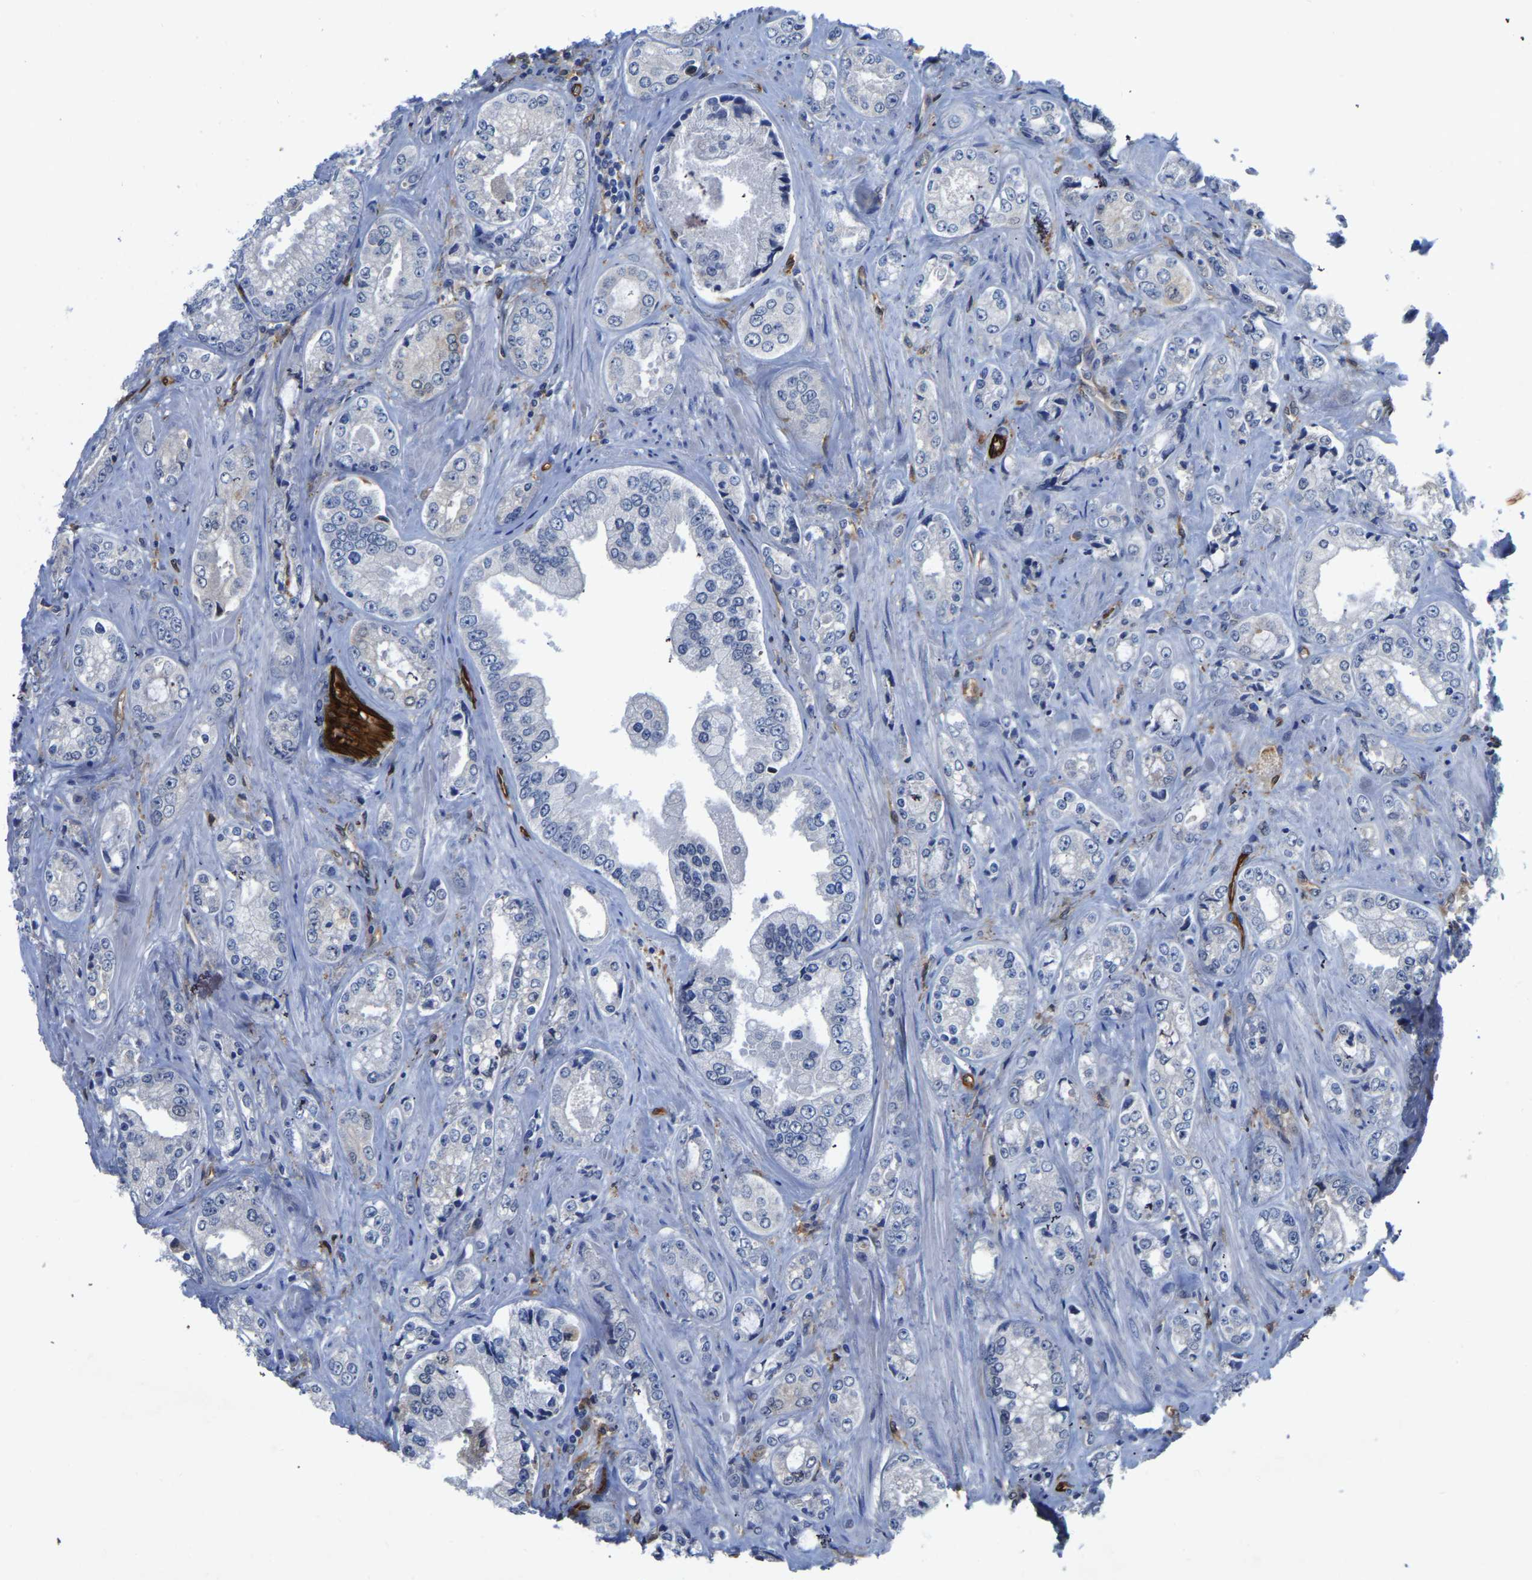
{"staining": {"intensity": "negative", "quantity": "none", "location": "none"}, "tissue": "prostate cancer", "cell_type": "Tumor cells", "image_type": "cancer", "snomed": [{"axis": "morphology", "description": "Adenocarcinoma, High grade"}, {"axis": "topography", "description": "Prostate"}], "caption": "The photomicrograph reveals no significant positivity in tumor cells of prostate cancer (adenocarcinoma (high-grade)).", "gene": "ATG2B", "patient": {"sex": "male", "age": 61}}